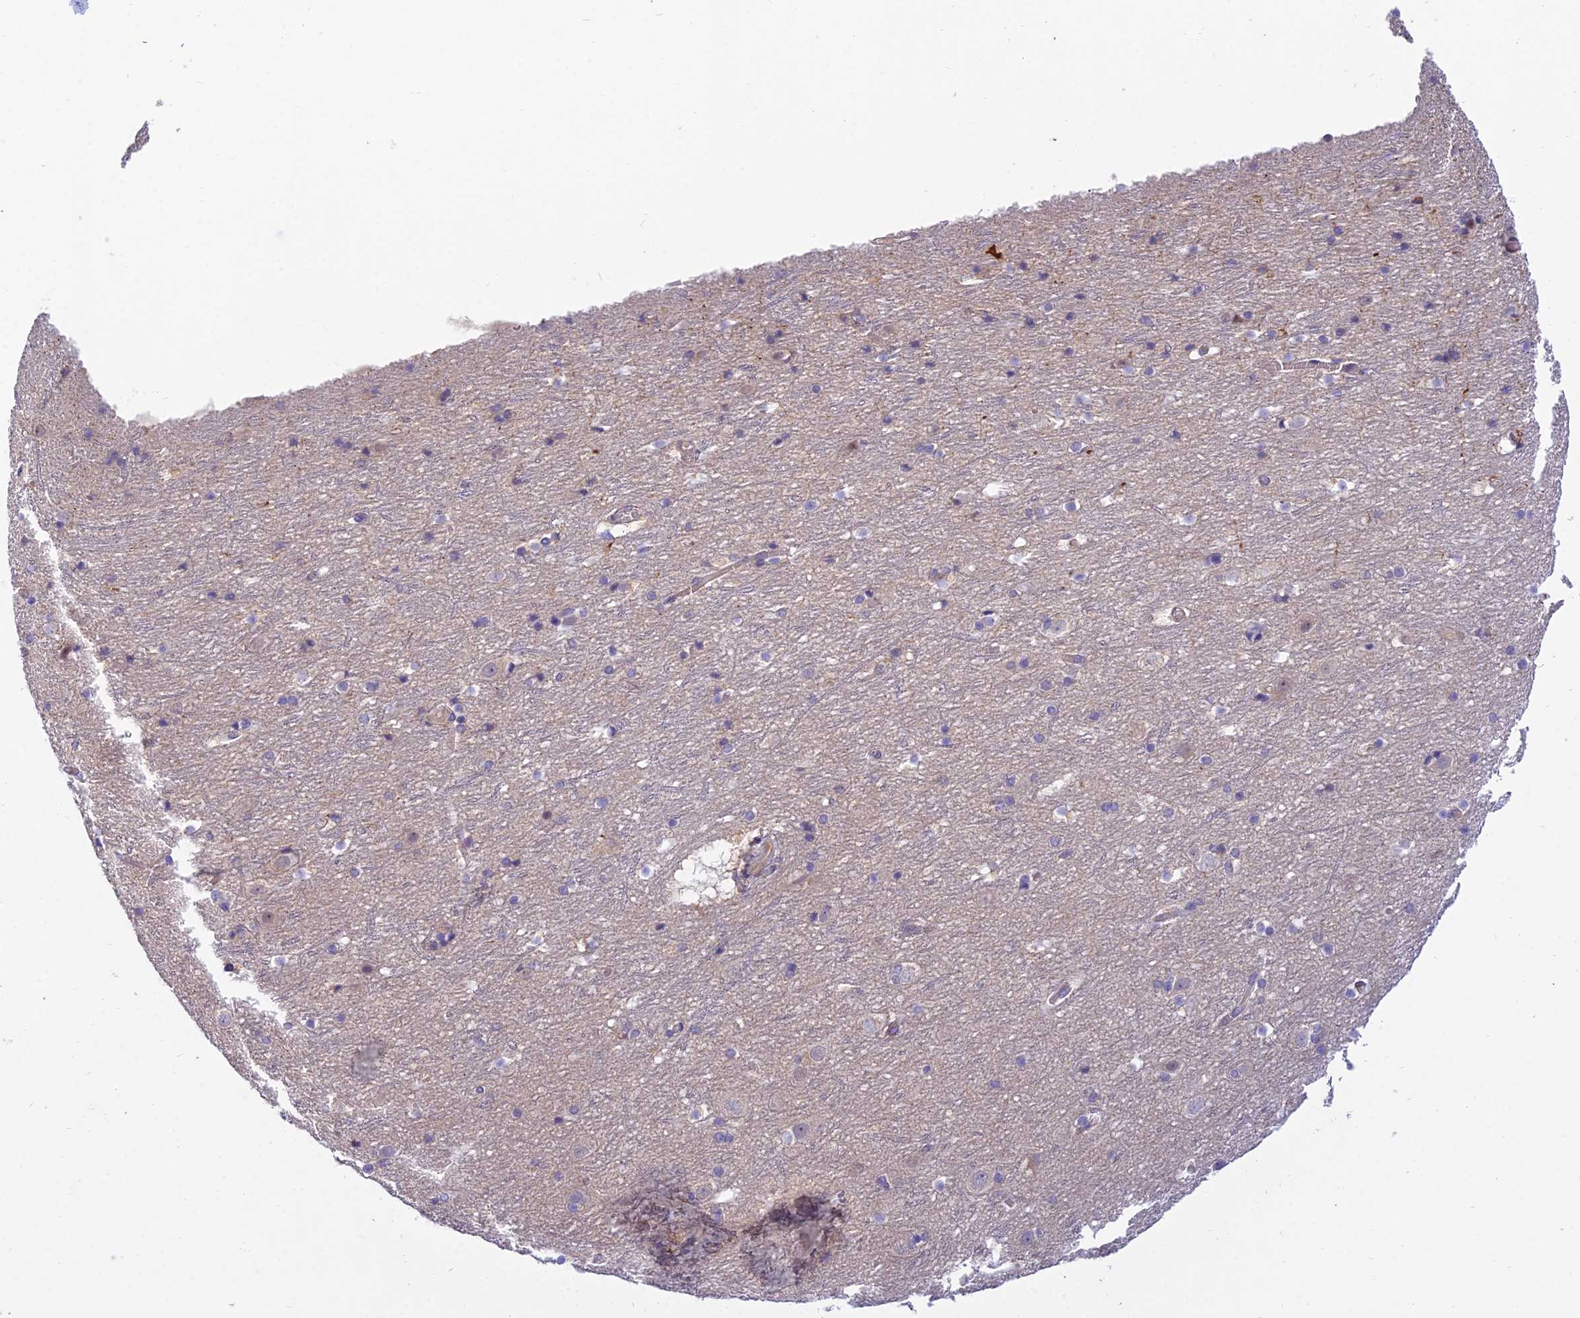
{"staining": {"intensity": "weak", "quantity": ">75%", "location": "cytoplasmic/membranous"}, "tissue": "cerebral cortex", "cell_type": "Endothelial cells", "image_type": "normal", "snomed": [{"axis": "morphology", "description": "Normal tissue, NOS"}, {"axis": "topography", "description": "Cerebral cortex"}], "caption": "Immunohistochemistry (DAB) staining of normal human cerebral cortex displays weak cytoplasmic/membranous protein positivity in about >75% of endothelial cells.", "gene": "DUS2", "patient": {"sex": "male", "age": 45}}